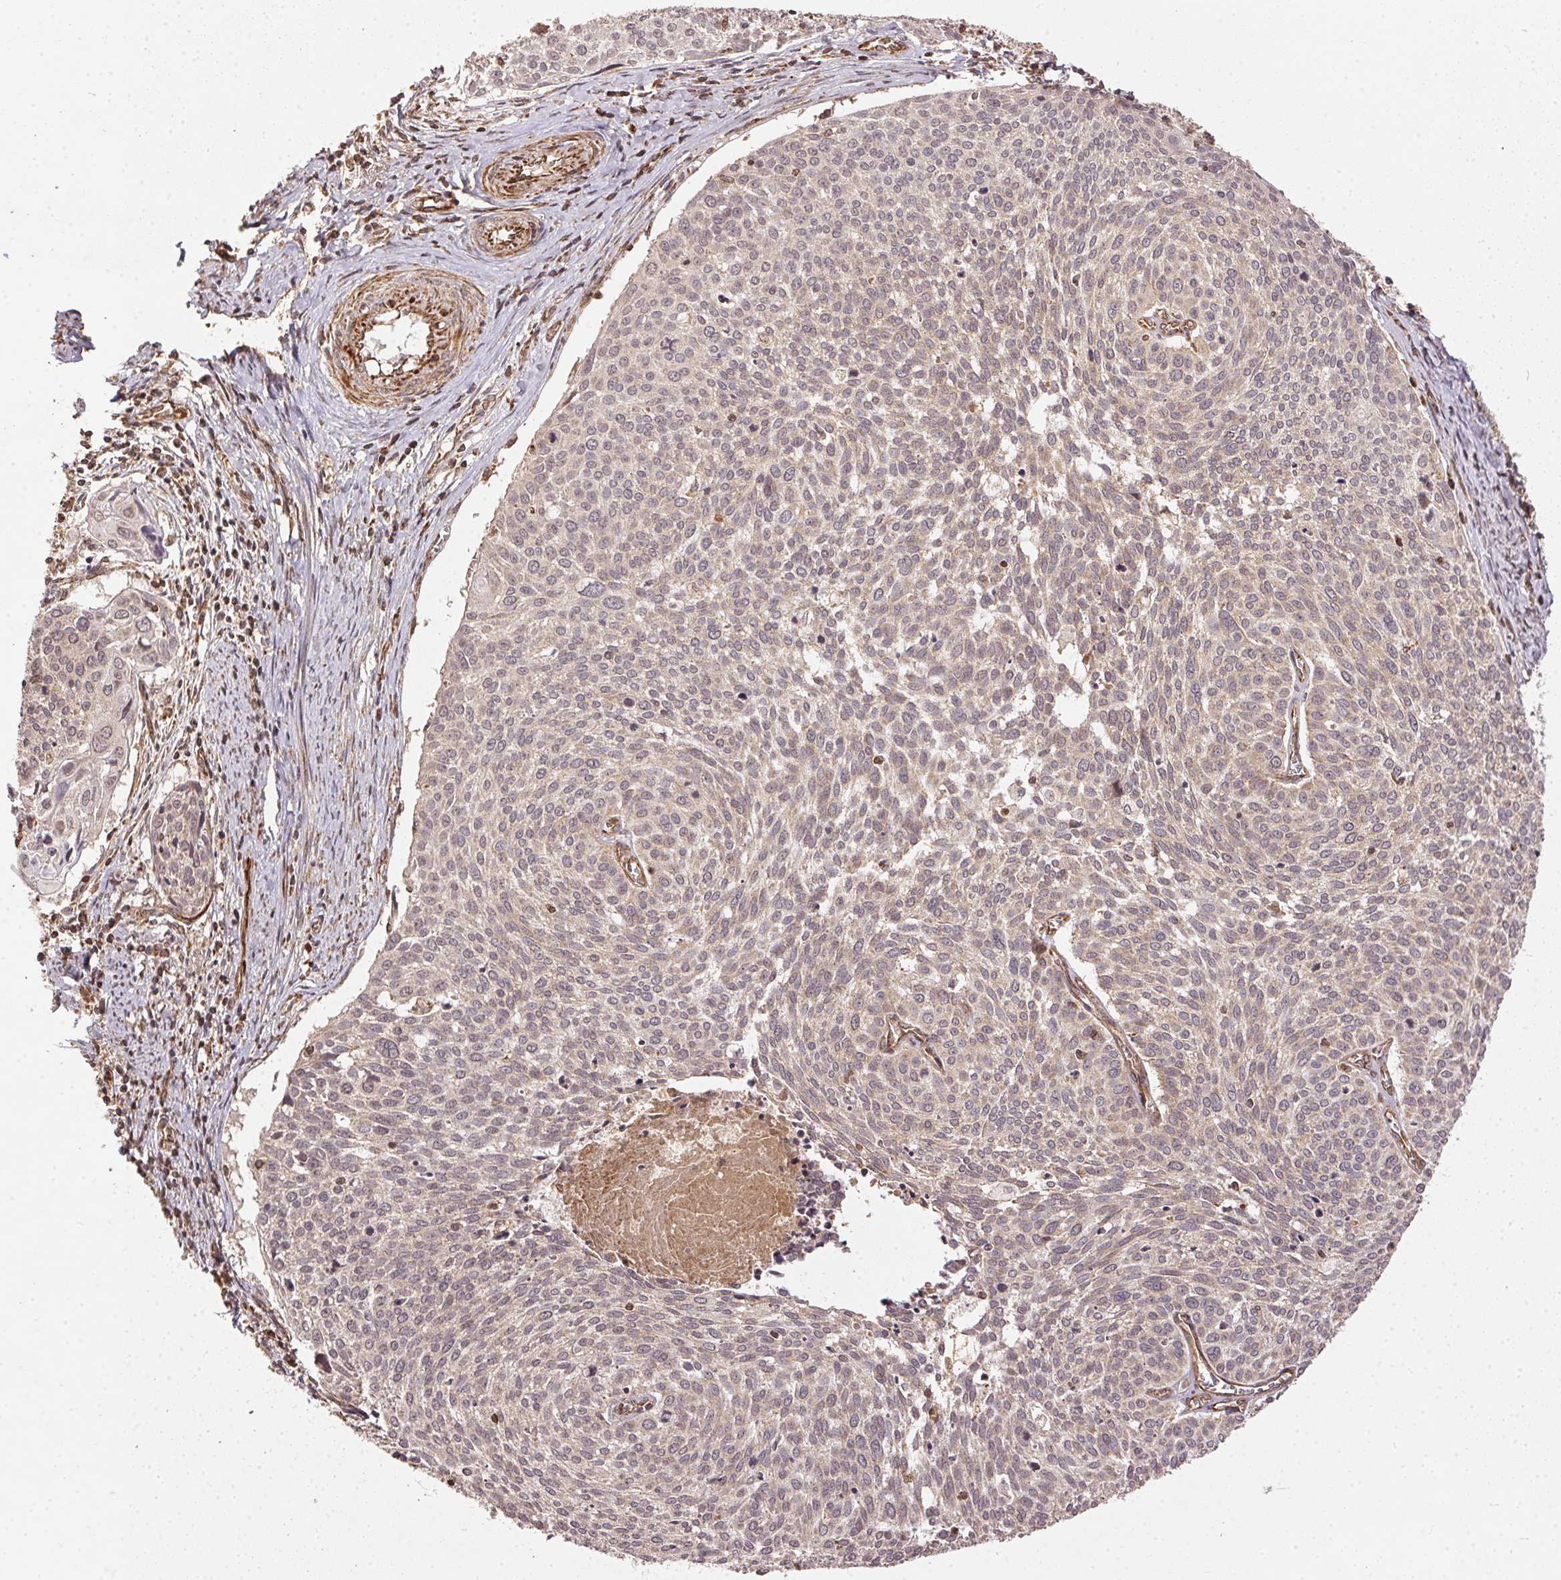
{"staining": {"intensity": "weak", "quantity": "<25%", "location": "cytoplasmic/membranous"}, "tissue": "cervical cancer", "cell_type": "Tumor cells", "image_type": "cancer", "snomed": [{"axis": "morphology", "description": "Squamous cell carcinoma, NOS"}, {"axis": "topography", "description": "Cervix"}], "caption": "The immunohistochemistry (IHC) histopathology image has no significant positivity in tumor cells of cervical cancer (squamous cell carcinoma) tissue.", "gene": "SPRED2", "patient": {"sex": "female", "age": 39}}